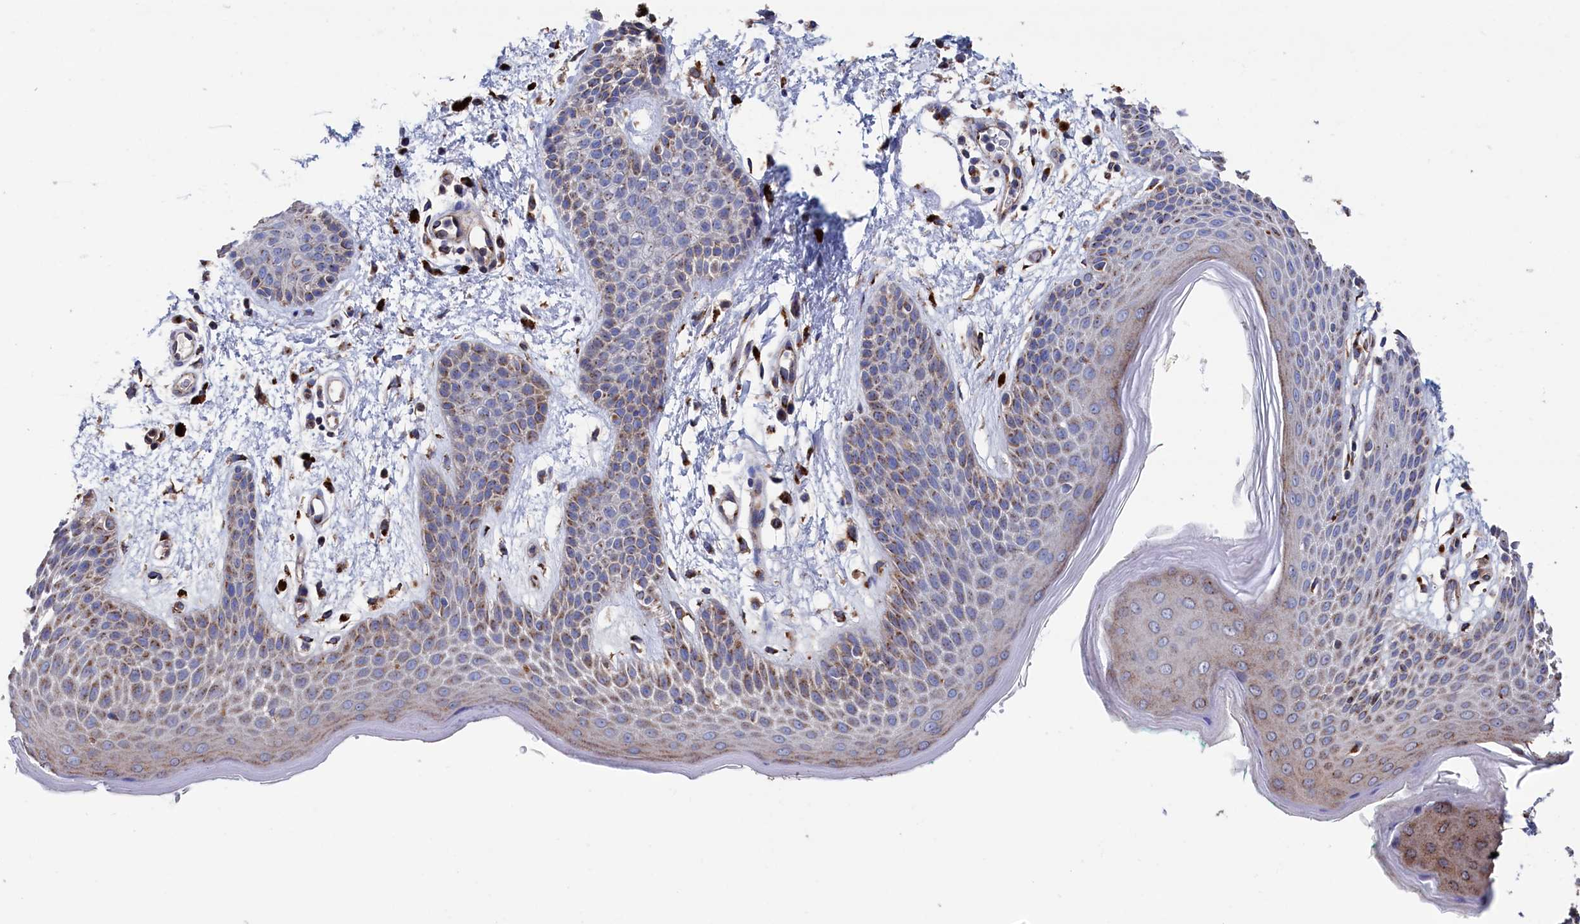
{"staining": {"intensity": "moderate", "quantity": ">75%", "location": "cytoplasmic/membranous"}, "tissue": "skin", "cell_type": "Epidermal cells", "image_type": "normal", "snomed": [{"axis": "morphology", "description": "Normal tissue, NOS"}, {"axis": "topography", "description": "Anal"}], "caption": "Protein analysis of benign skin reveals moderate cytoplasmic/membranous staining in approximately >75% of epidermal cells. (brown staining indicates protein expression, while blue staining denotes nuclei).", "gene": "PRRC1", "patient": {"sex": "male", "age": 74}}